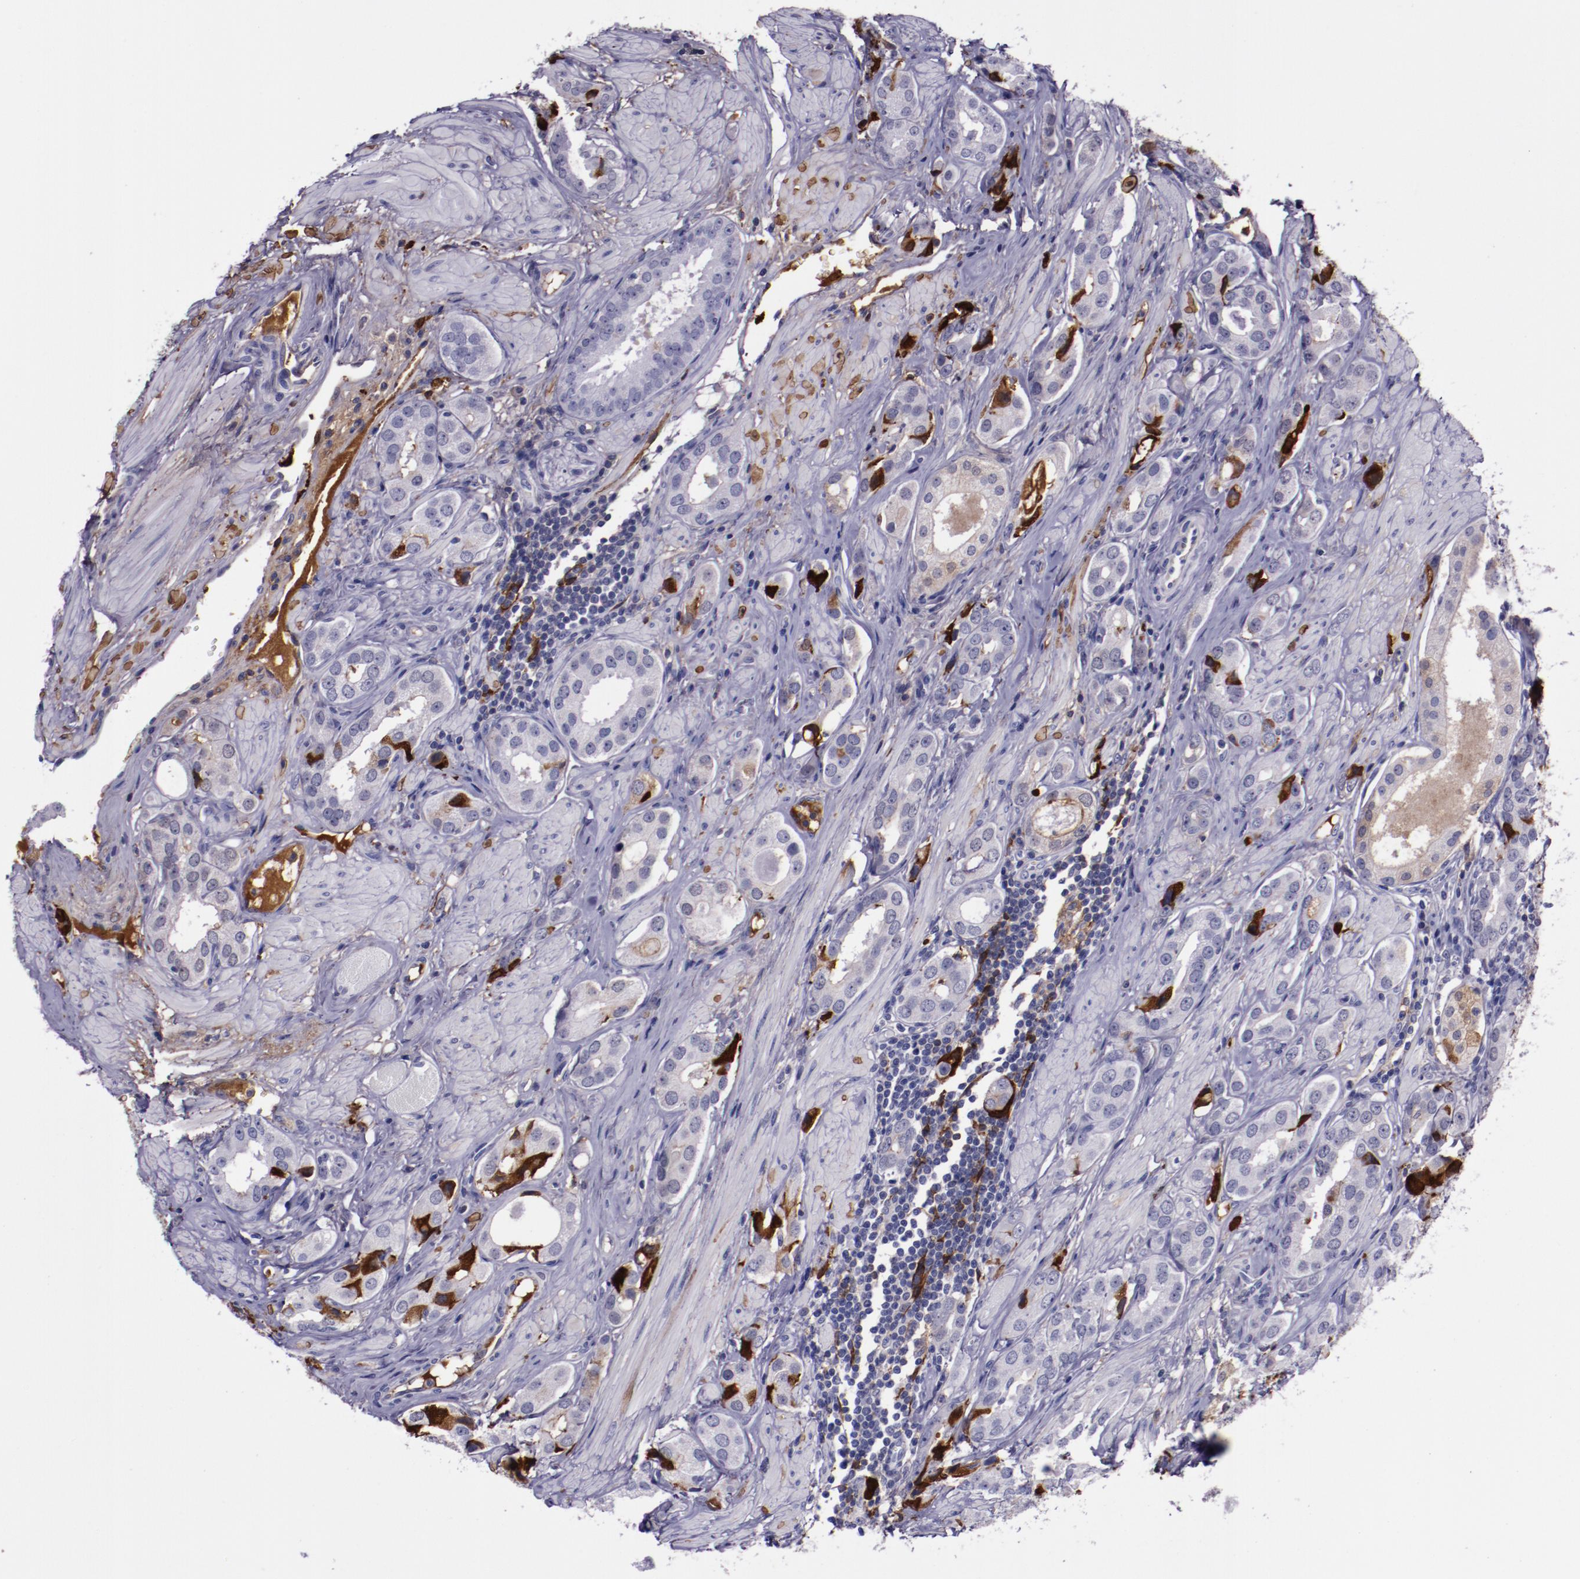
{"staining": {"intensity": "weak", "quantity": "<25%", "location": "cytoplasmic/membranous"}, "tissue": "prostate cancer", "cell_type": "Tumor cells", "image_type": "cancer", "snomed": [{"axis": "morphology", "description": "Adenocarcinoma, Medium grade"}, {"axis": "topography", "description": "Prostate"}], "caption": "Immunohistochemical staining of medium-grade adenocarcinoma (prostate) exhibits no significant positivity in tumor cells.", "gene": "APOH", "patient": {"sex": "male", "age": 53}}